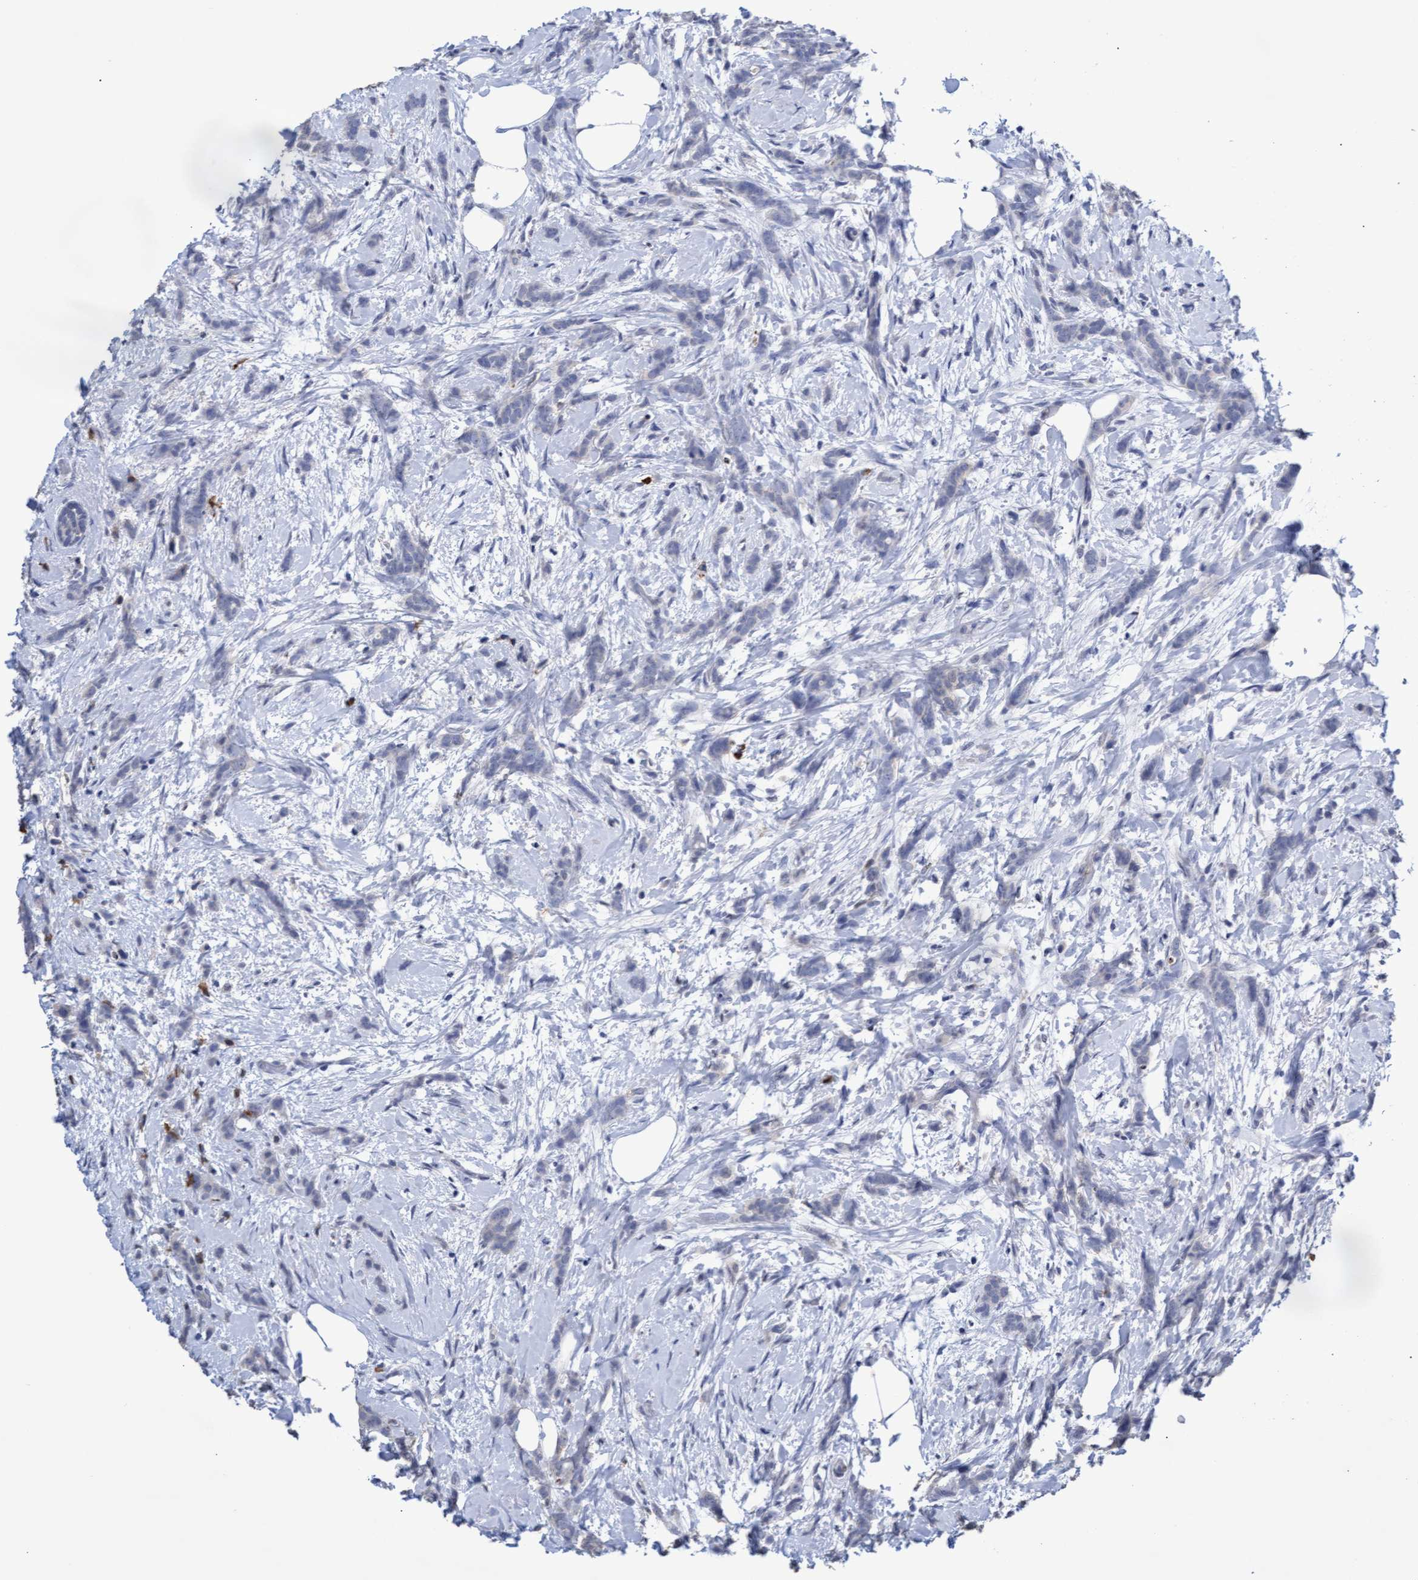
{"staining": {"intensity": "negative", "quantity": "none", "location": "none"}, "tissue": "breast cancer", "cell_type": "Tumor cells", "image_type": "cancer", "snomed": [{"axis": "morphology", "description": "Lobular carcinoma, in situ"}, {"axis": "morphology", "description": "Lobular carcinoma"}, {"axis": "topography", "description": "Breast"}], "caption": "The IHC photomicrograph has no significant staining in tumor cells of breast cancer (lobular carcinoma) tissue. Nuclei are stained in blue.", "gene": "GPR39", "patient": {"sex": "female", "age": 41}}